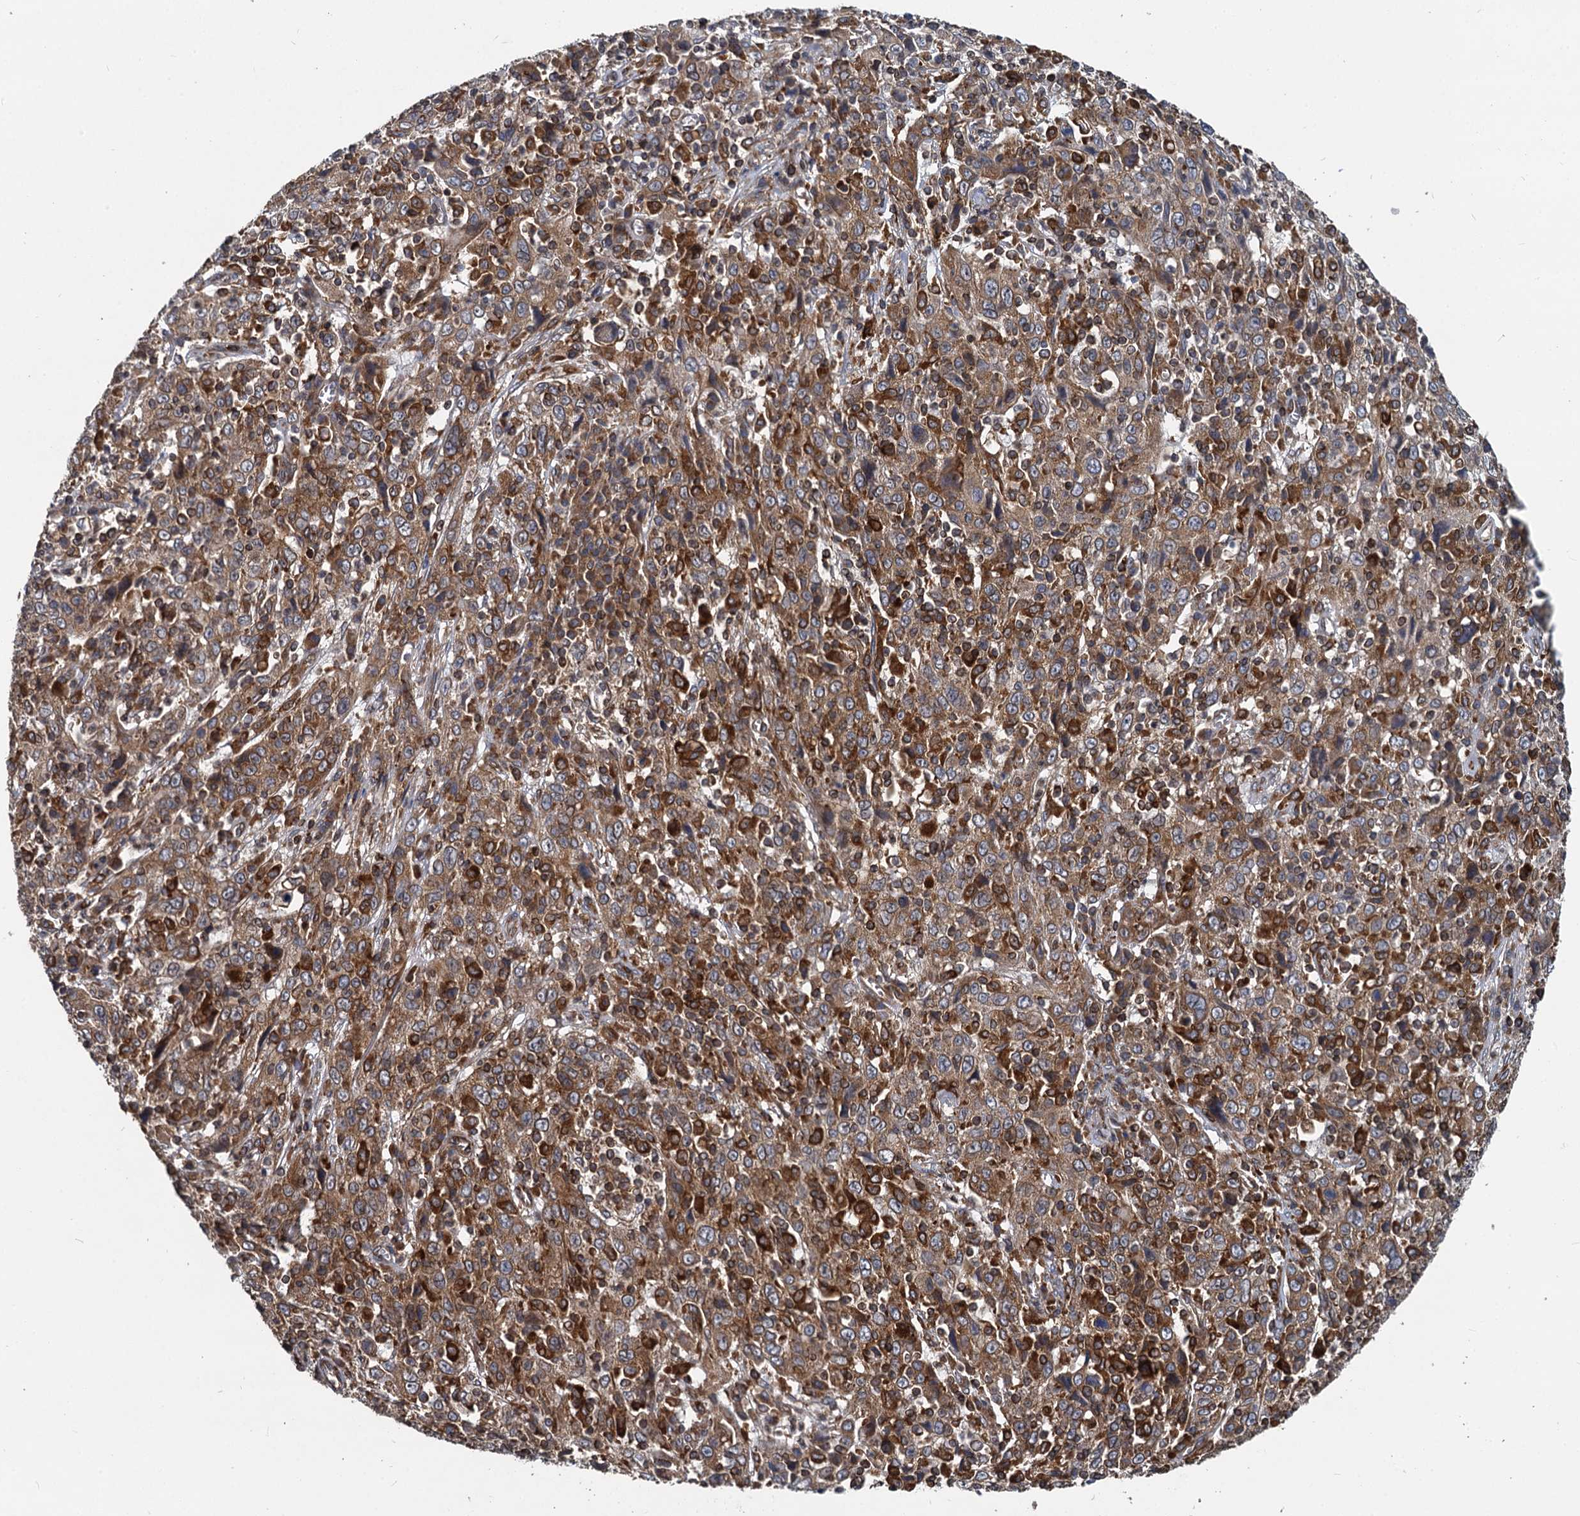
{"staining": {"intensity": "moderate", "quantity": ">75%", "location": "cytoplasmic/membranous"}, "tissue": "cervical cancer", "cell_type": "Tumor cells", "image_type": "cancer", "snomed": [{"axis": "morphology", "description": "Squamous cell carcinoma, NOS"}, {"axis": "topography", "description": "Cervix"}], "caption": "High-magnification brightfield microscopy of squamous cell carcinoma (cervical) stained with DAB (3,3'-diaminobenzidine) (brown) and counterstained with hematoxylin (blue). tumor cells exhibit moderate cytoplasmic/membranous expression is seen in approximately>75% of cells. (Brightfield microscopy of DAB IHC at high magnification).", "gene": "STIM1", "patient": {"sex": "female", "age": 46}}